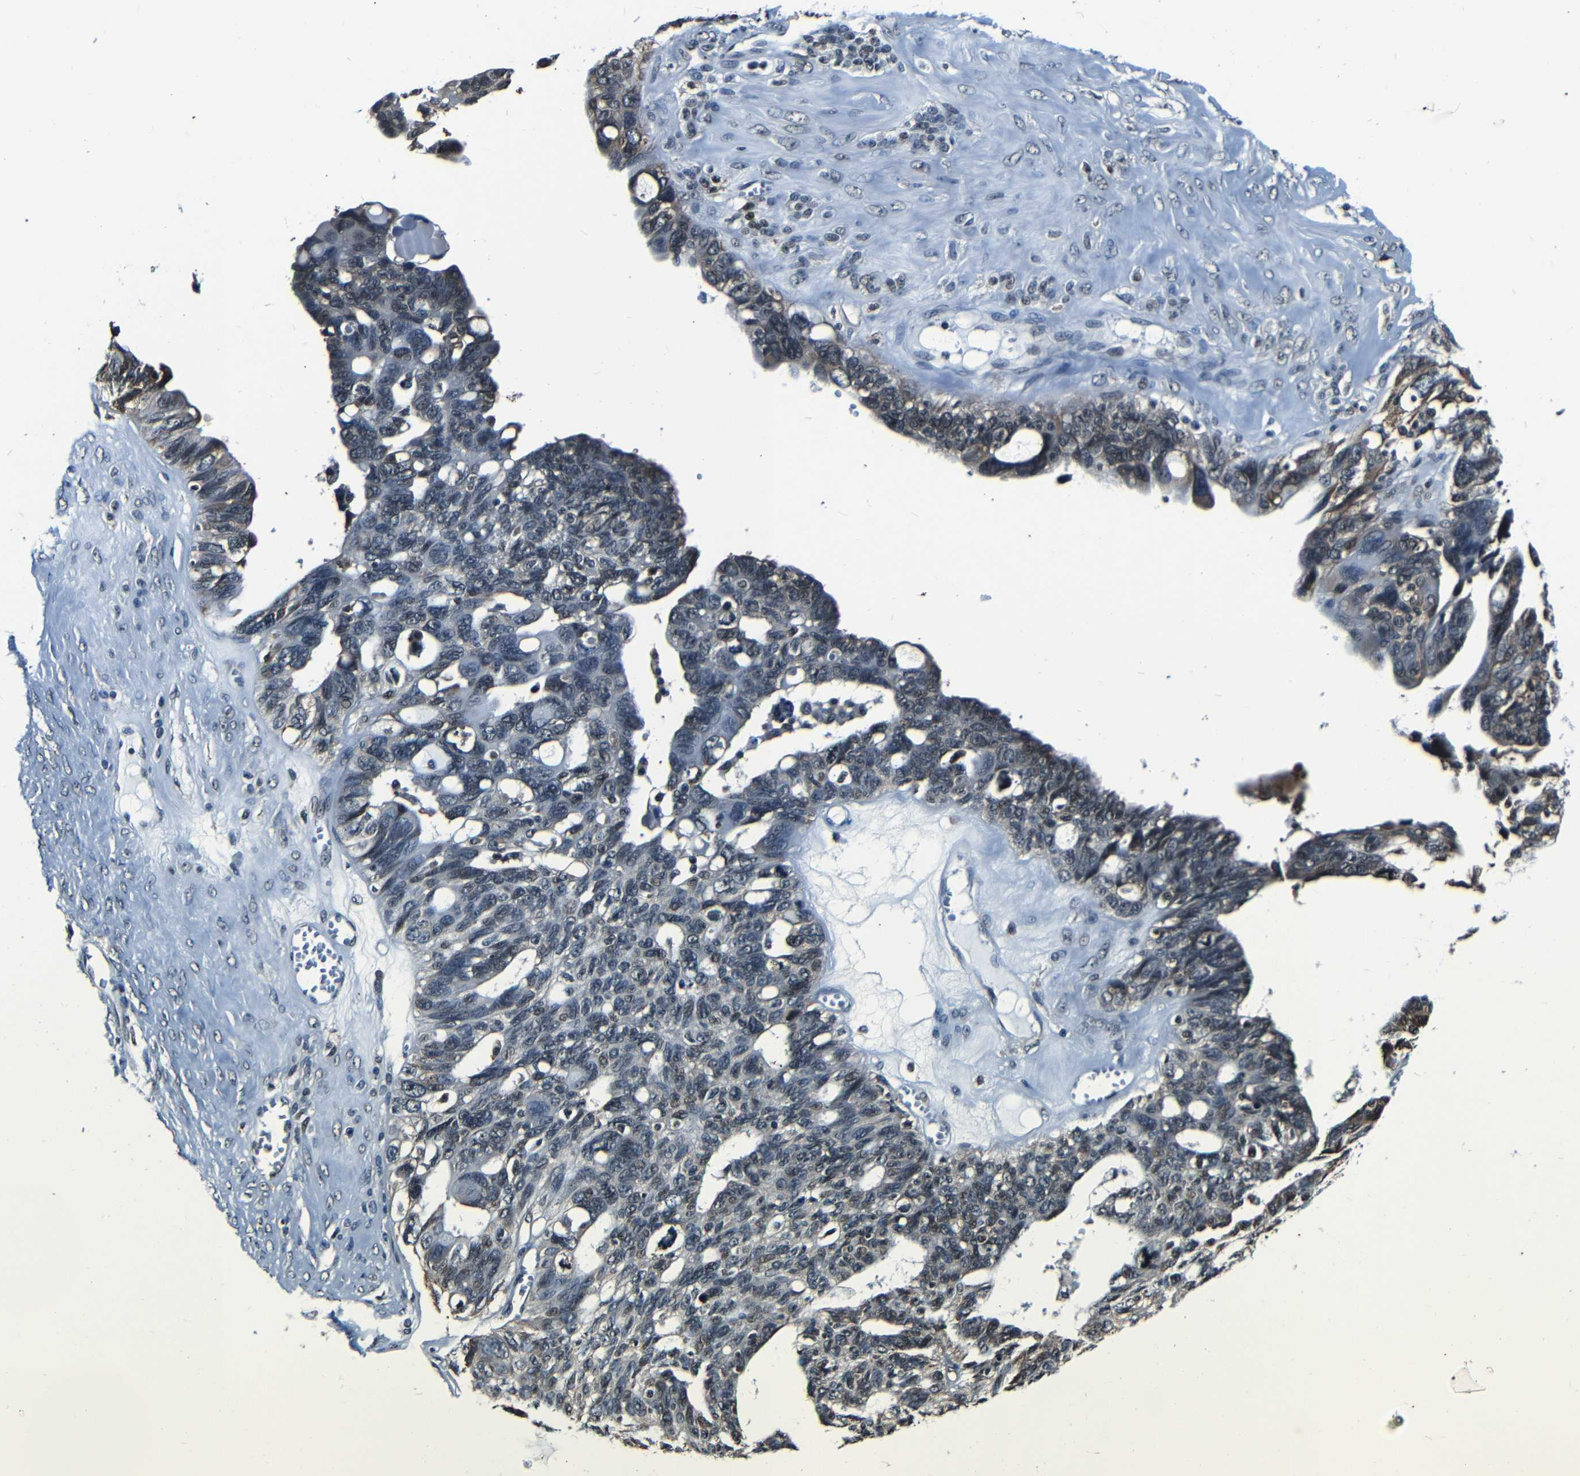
{"staining": {"intensity": "moderate", "quantity": "<25%", "location": "cytoplasmic/membranous"}, "tissue": "ovarian cancer", "cell_type": "Tumor cells", "image_type": "cancer", "snomed": [{"axis": "morphology", "description": "Cystadenocarcinoma, serous, NOS"}, {"axis": "topography", "description": "Ovary"}], "caption": "Approximately <25% of tumor cells in human ovarian serous cystadenocarcinoma display moderate cytoplasmic/membranous protein expression as visualized by brown immunohistochemical staining.", "gene": "NCBP3", "patient": {"sex": "female", "age": 79}}